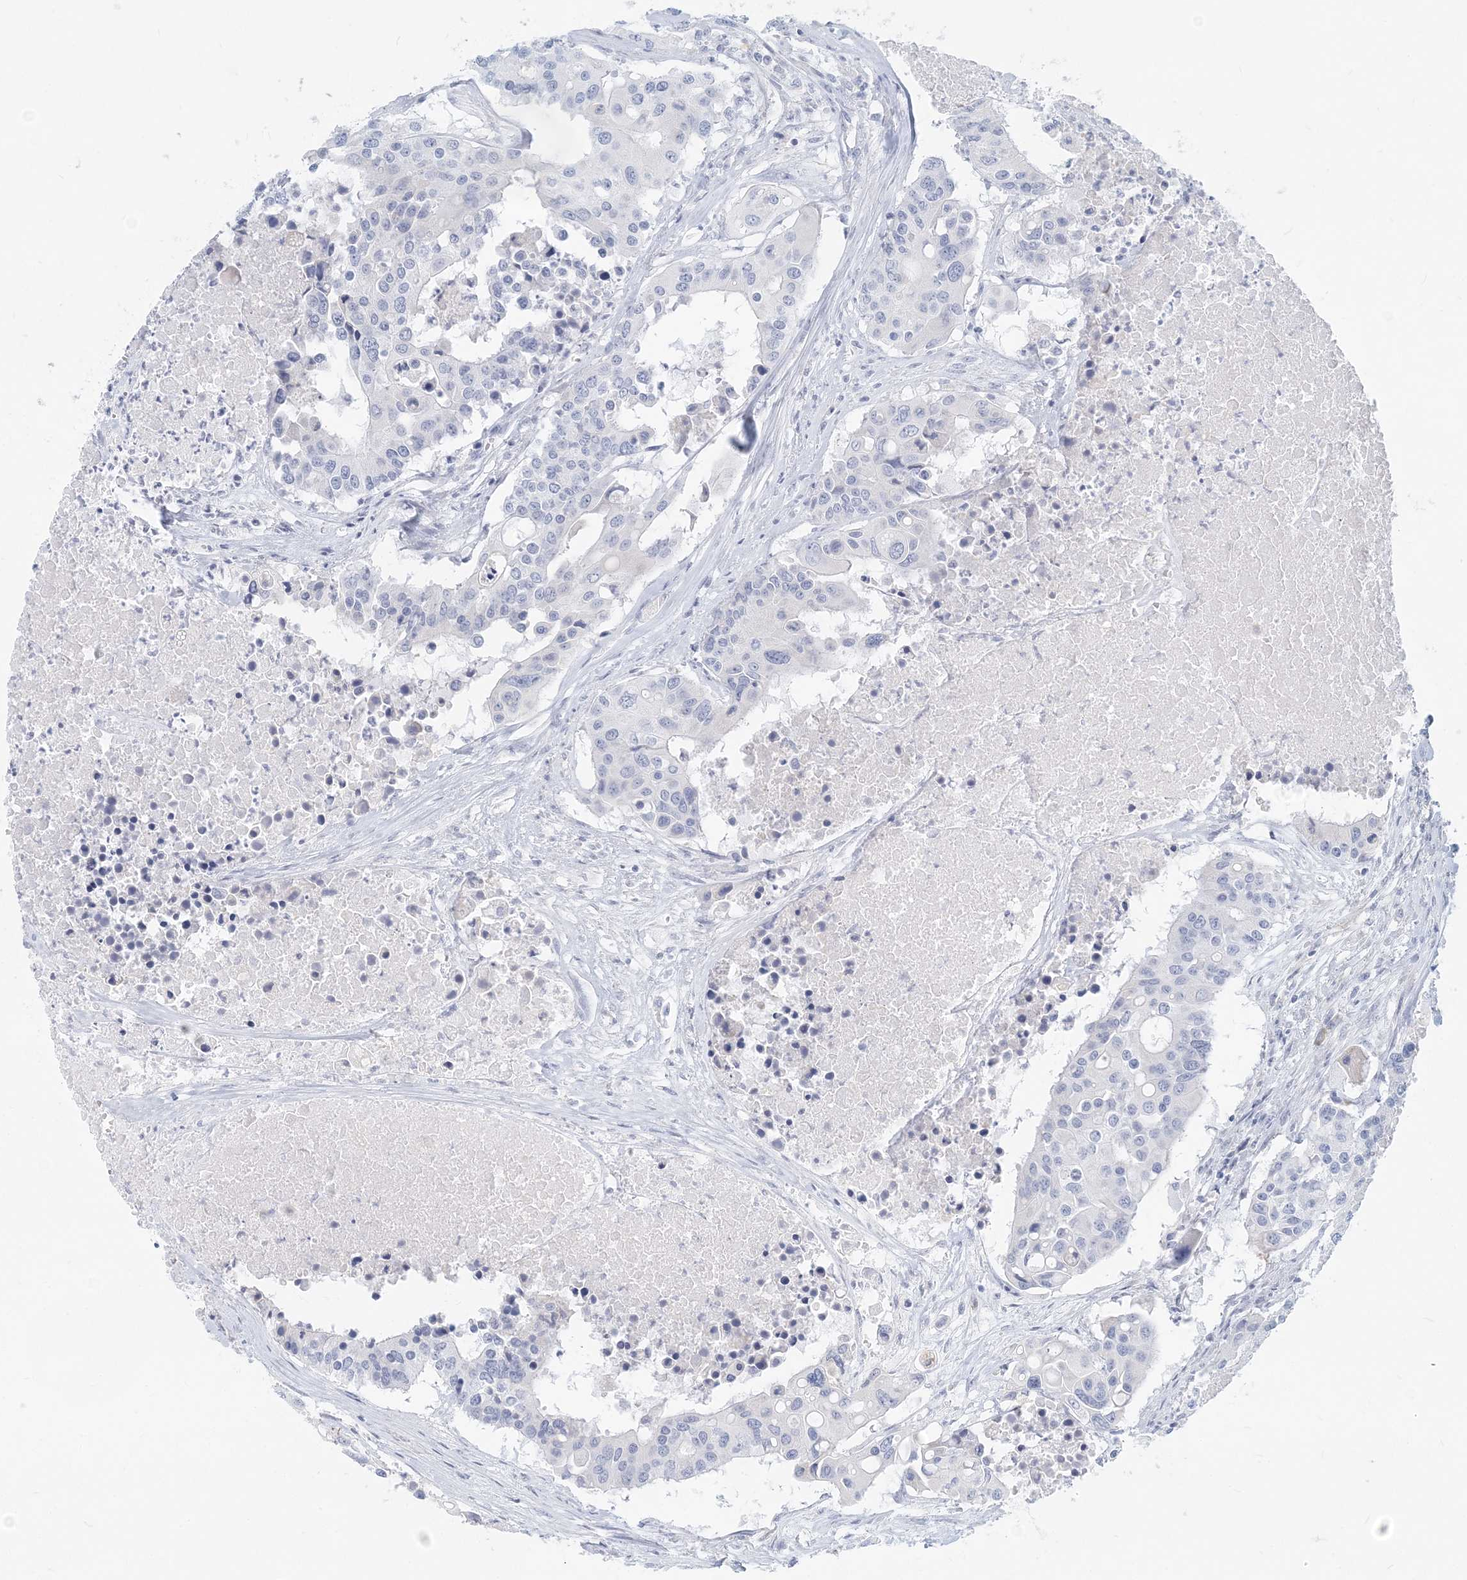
{"staining": {"intensity": "negative", "quantity": "none", "location": "none"}, "tissue": "colorectal cancer", "cell_type": "Tumor cells", "image_type": "cancer", "snomed": [{"axis": "morphology", "description": "Adenocarcinoma, NOS"}, {"axis": "topography", "description": "Colon"}], "caption": "The image demonstrates no significant positivity in tumor cells of adenocarcinoma (colorectal). Nuclei are stained in blue.", "gene": "CSN1S1", "patient": {"sex": "male", "age": 77}}